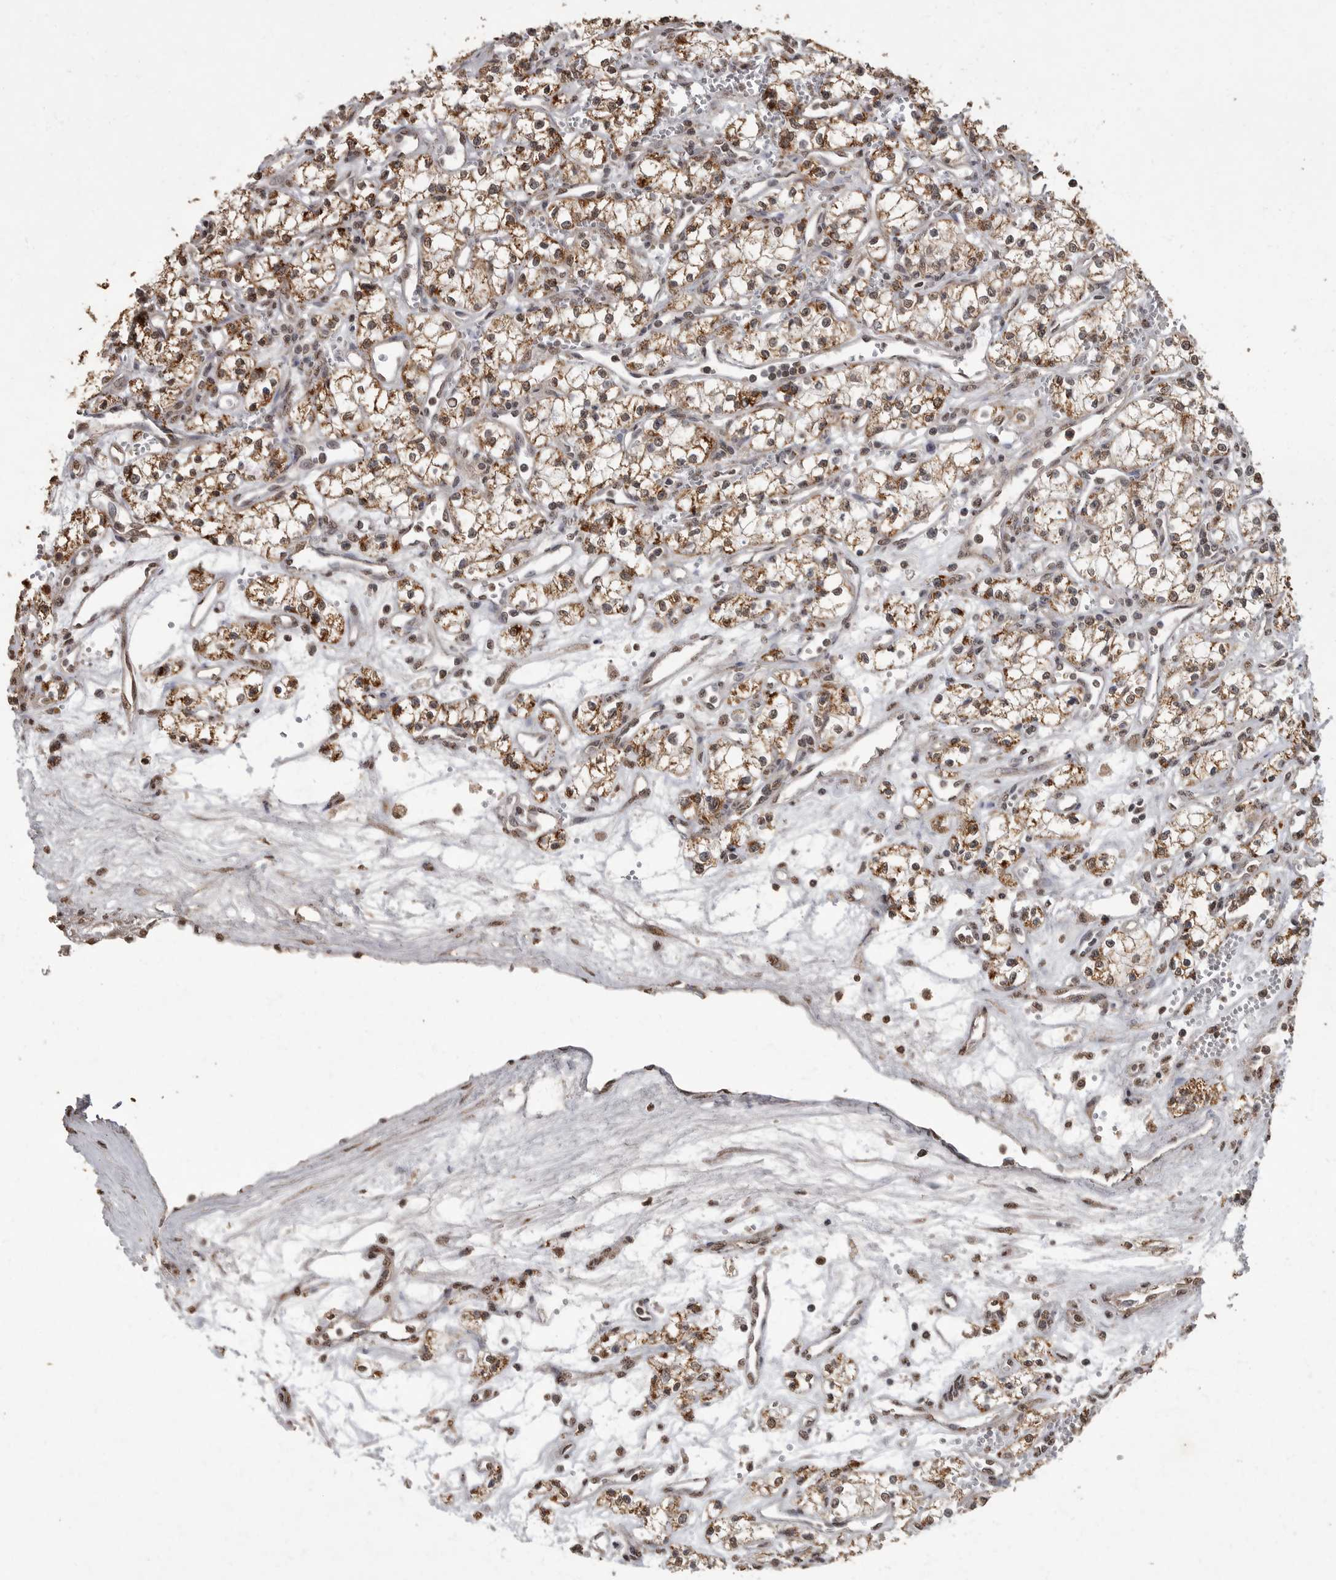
{"staining": {"intensity": "strong", "quantity": ">75%", "location": "cytoplasmic/membranous"}, "tissue": "renal cancer", "cell_type": "Tumor cells", "image_type": "cancer", "snomed": [{"axis": "morphology", "description": "Adenocarcinoma, NOS"}, {"axis": "topography", "description": "Kidney"}], "caption": "Immunohistochemical staining of adenocarcinoma (renal) demonstrates high levels of strong cytoplasmic/membranous staining in about >75% of tumor cells.", "gene": "MAFG", "patient": {"sex": "male", "age": 59}}